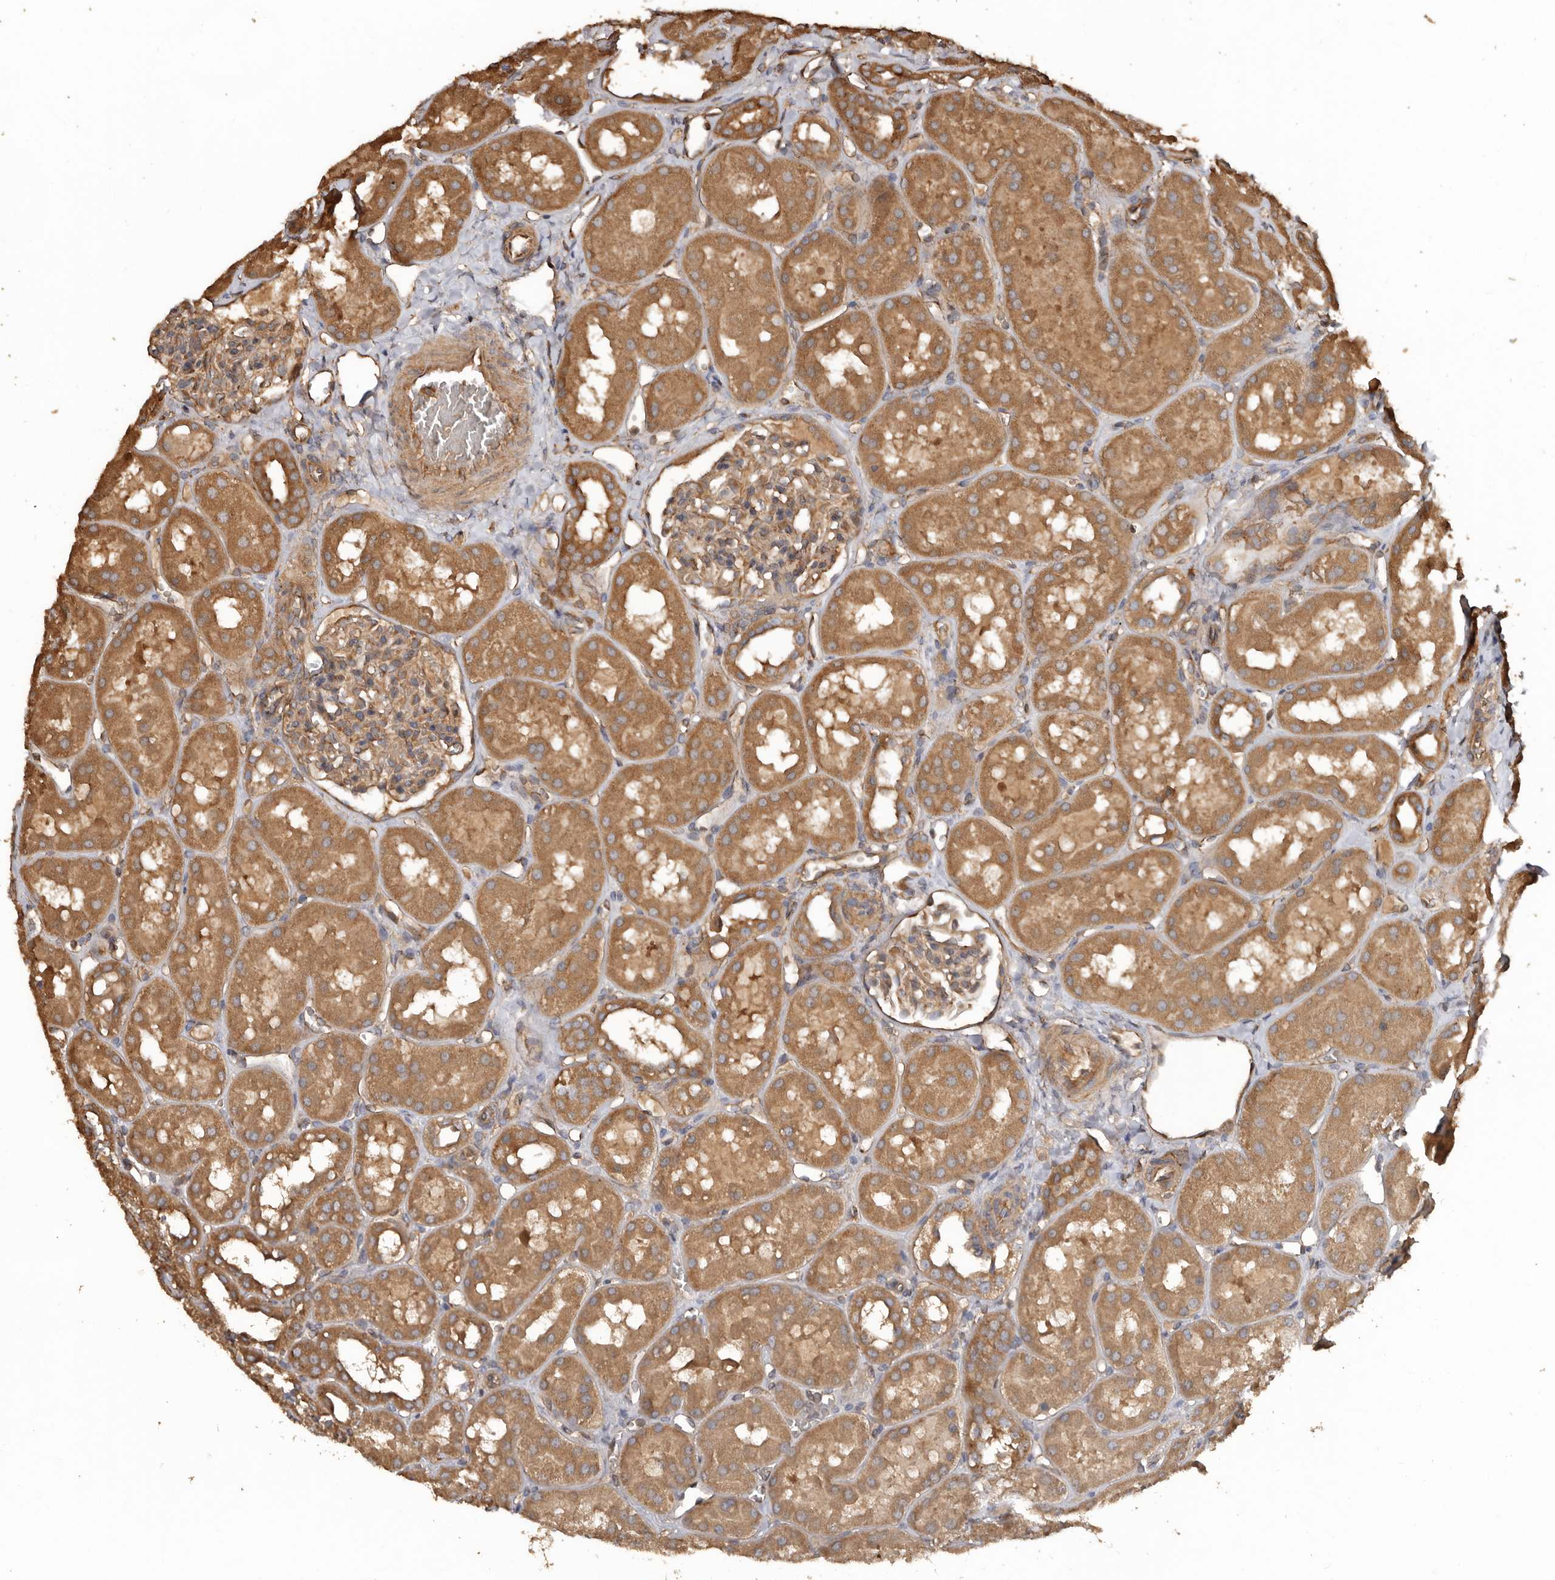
{"staining": {"intensity": "moderate", "quantity": "25%-75%", "location": "cytoplasmic/membranous"}, "tissue": "kidney", "cell_type": "Cells in glomeruli", "image_type": "normal", "snomed": [{"axis": "morphology", "description": "Normal tissue, NOS"}, {"axis": "topography", "description": "Kidney"}], "caption": "IHC (DAB) staining of benign human kidney shows moderate cytoplasmic/membranous protein staining in approximately 25%-75% of cells in glomeruli.", "gene": "FLCN", "patient": {"sex": "male", "age": 16}}